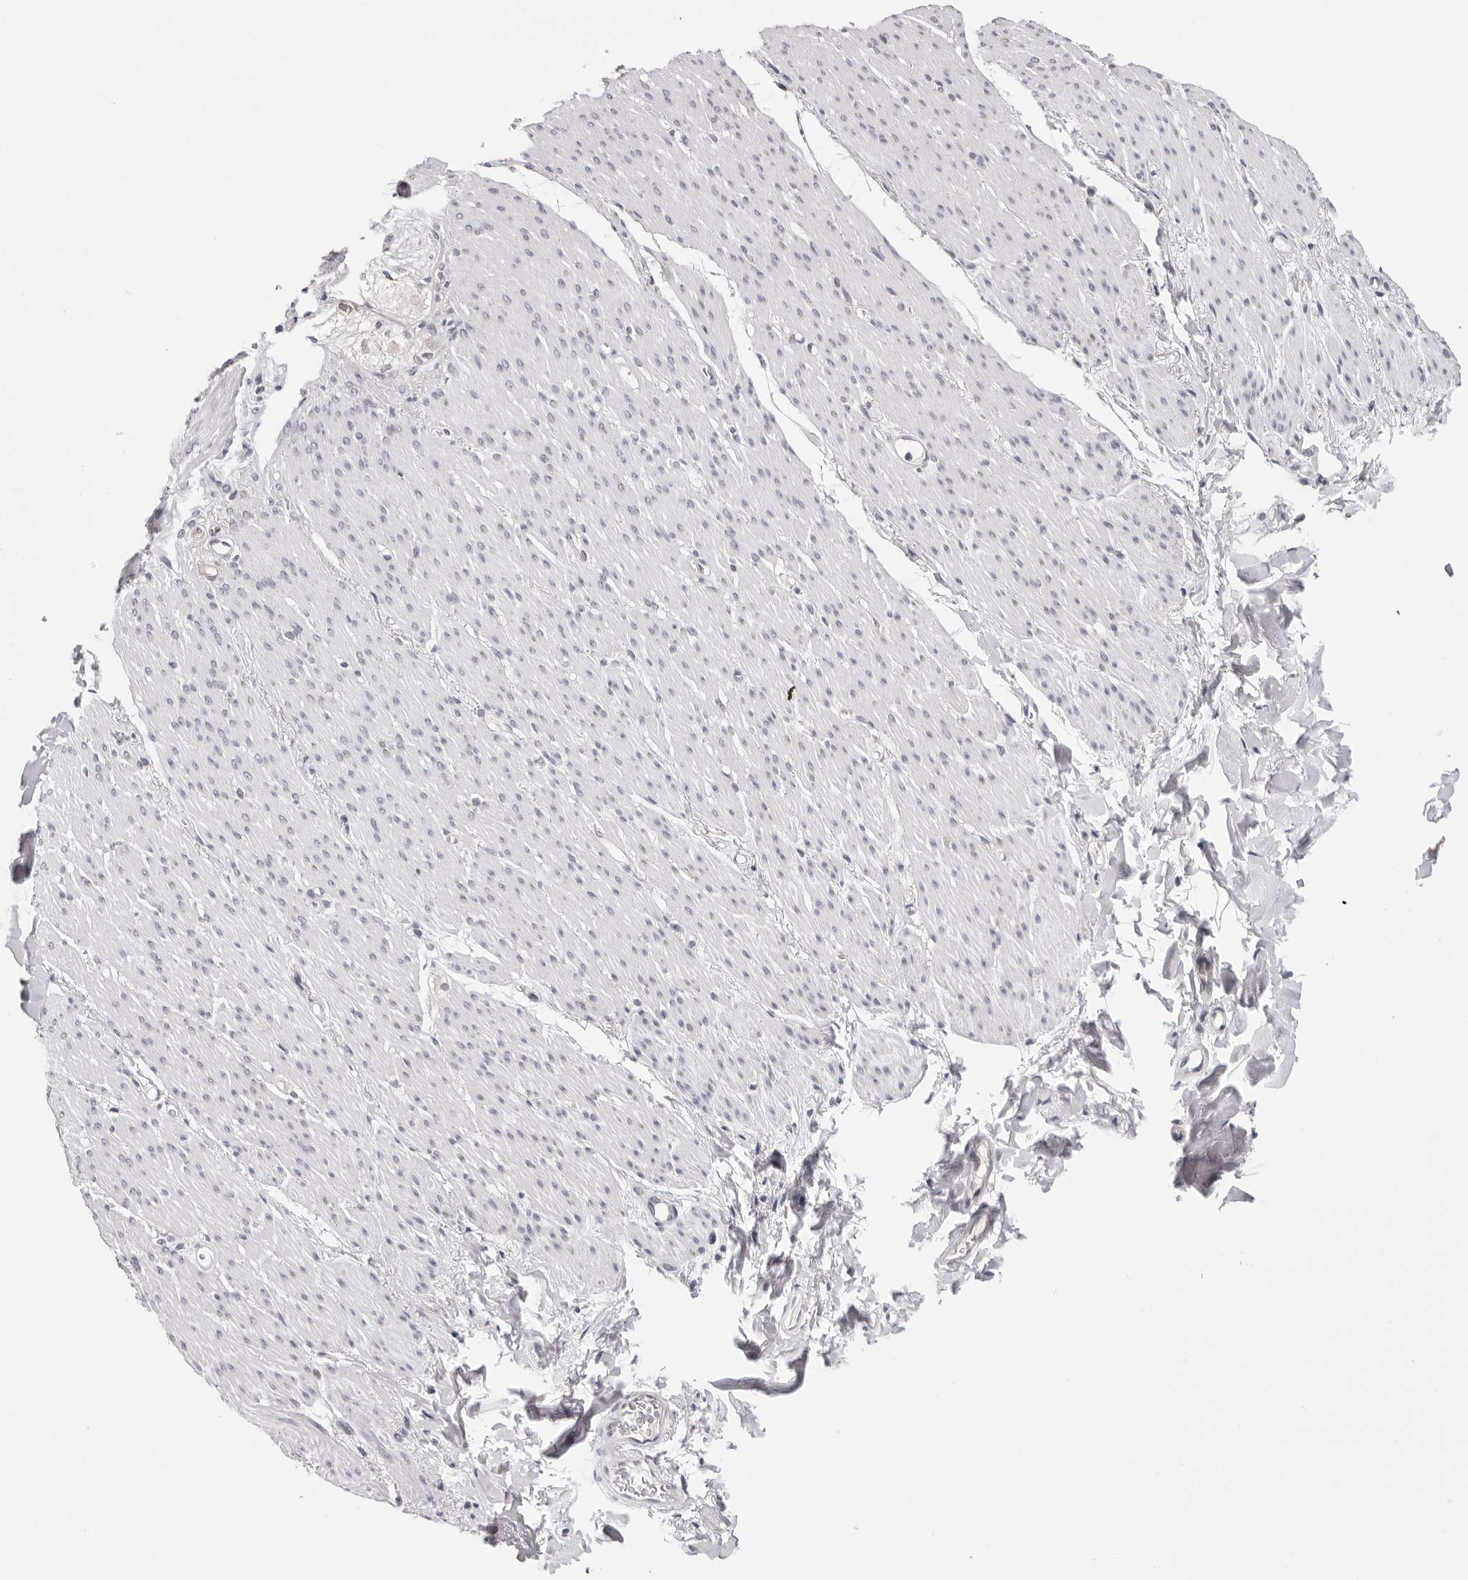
{"staining": {"intensity": "negative", "quantity": "none", "location": "none"}, "tissue": "smooth muscle", "cell_type": "Smooth muscle cells", "image_type": "normal", "snomed": [{"axis": "morphology", "description": "Normal tissue, NOS"}, {"axis": "topography", "description": "Colon"}, {"axis": "topography", "description": "Peripheral nerve tissue"}], "caption": "Immunohistochemistry image of benign human smooth muscle stained for a protein (brown), which exhibits no staining in smooth muscle cells.", "gene": "PRUNE1", "patient": {"sex": "female", "age": 61}}